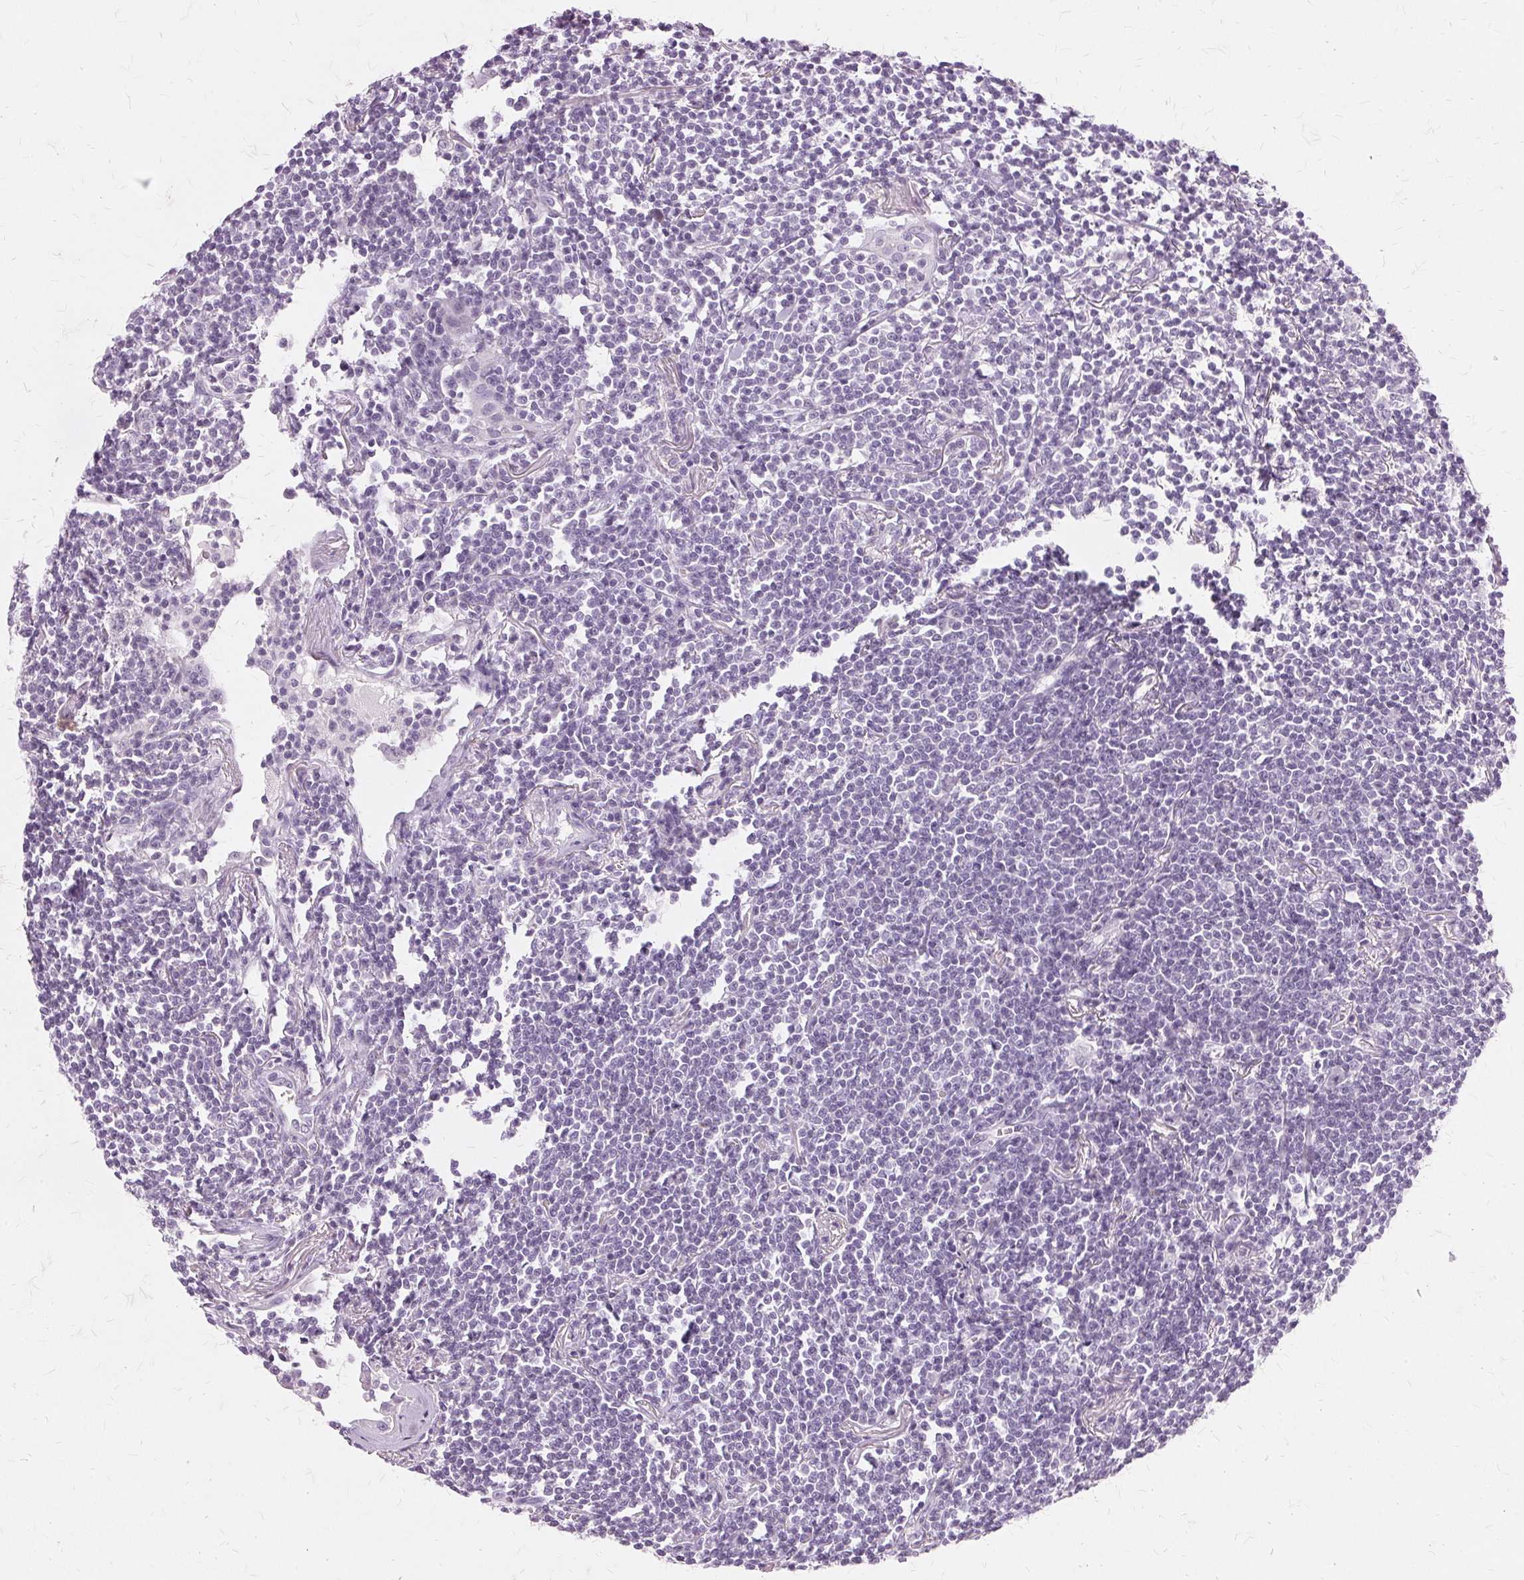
{"staining": {"intensity": "negative", "quantity": "none", "location": "none"}, "tissue": "lymphoma", "cell_type": "Tumor cells", "image_type": "cancer", "snomed": [{"axis": "morphology", "description": "Malignant lymphoma, non-Hodgkin's type, Low grade"}, {"axis": "topography", "description": "Lung"}], "caption": "Immunohistochemistry (IHC) of malignant lymphoma, non-Hodgkin's type (low-grade) demonstrates no expression in tumor cells.", "gene": "SLC45A3", "patient": {"sex": "female", "age": 71}}